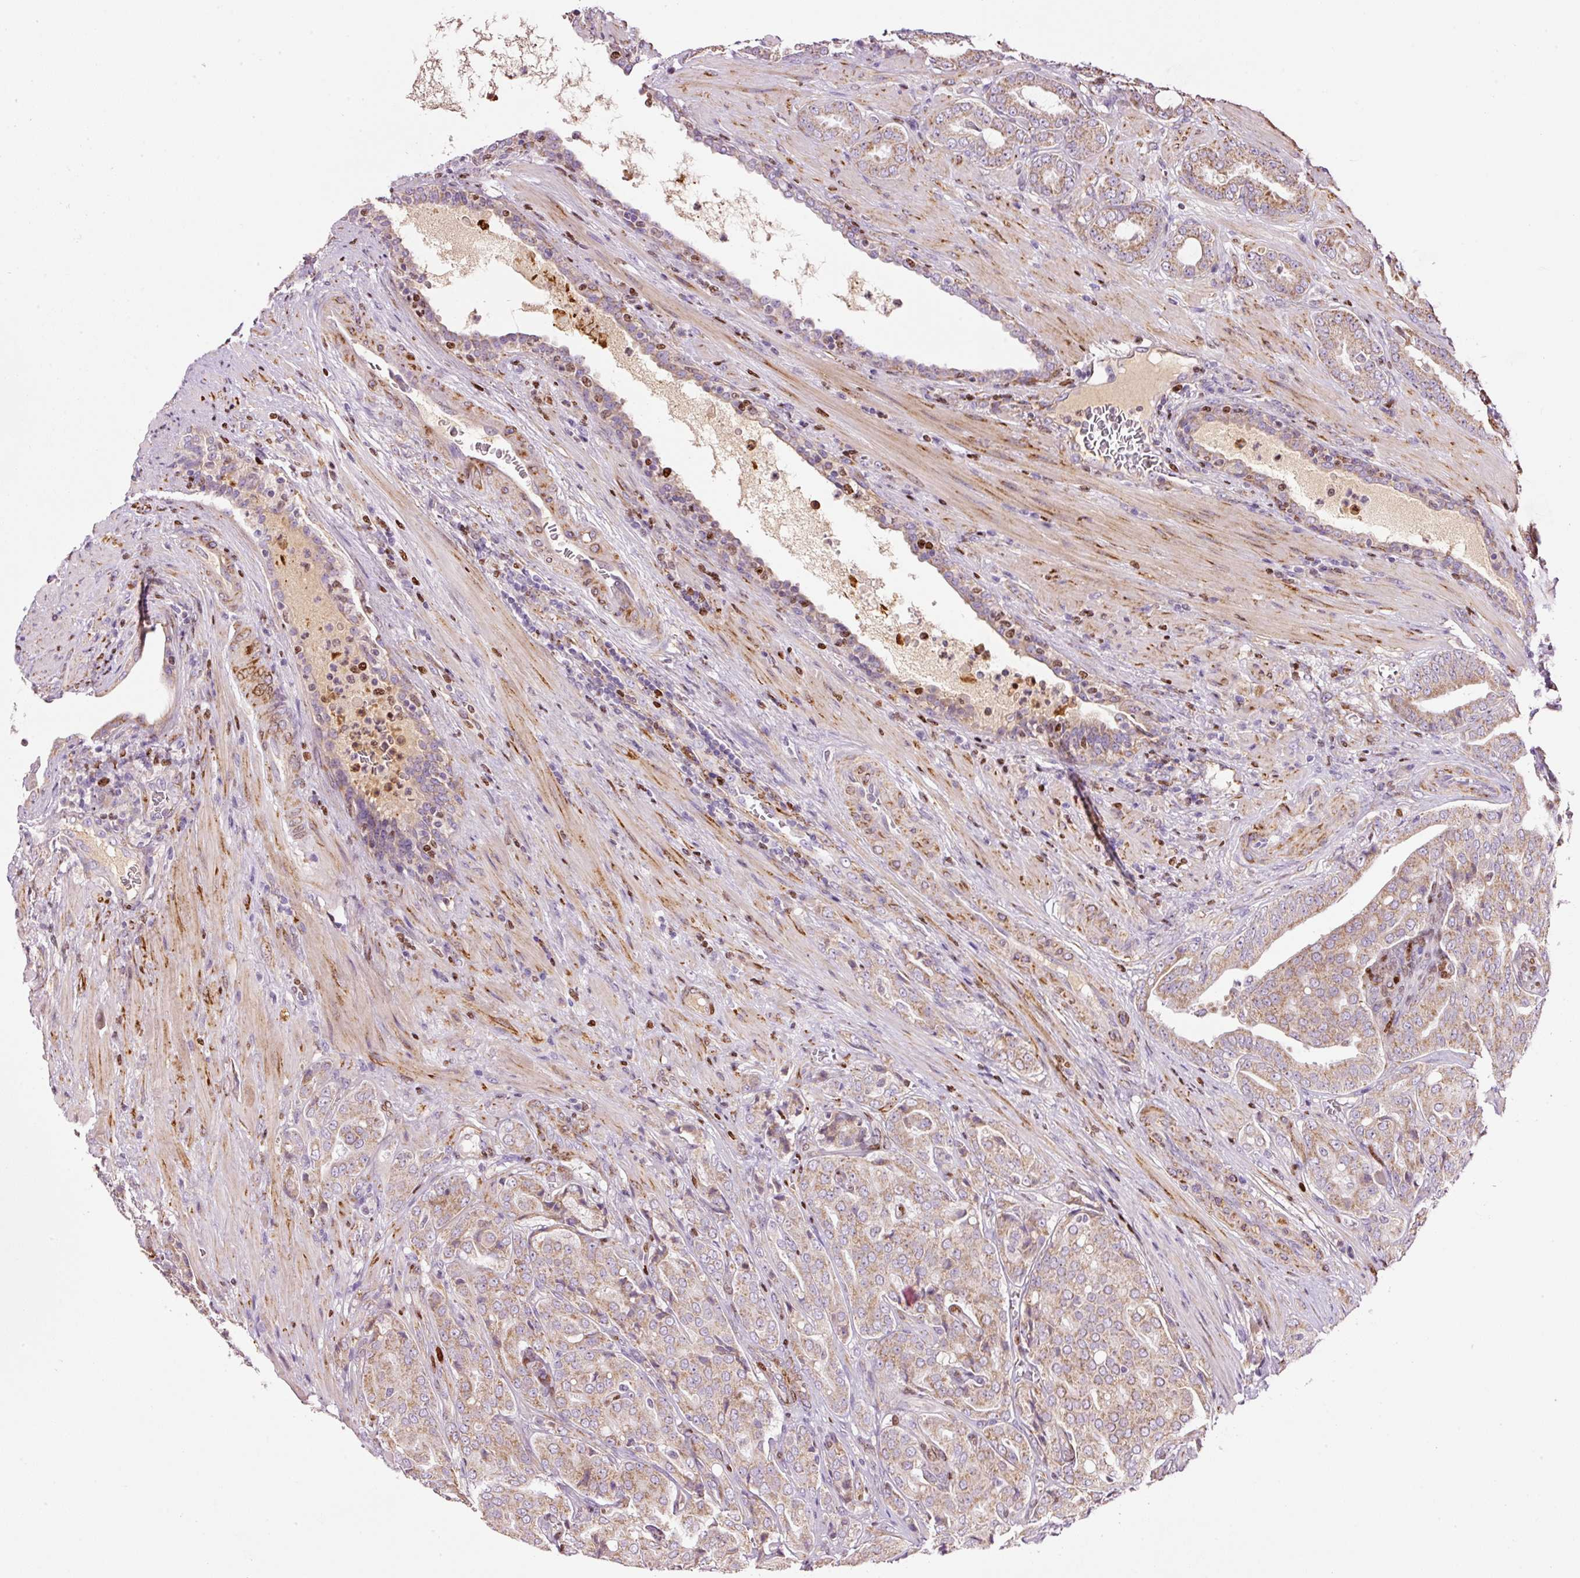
{"staining": {"intensity": "weak", "quantity": ">75%", "location": "cytoplasmic/membranous"}, "tissue": "prostate cancer", "cell_type": "Tumor cells", "image_type": "cancer", "snomed": [{"axis": "morphology", "description": "Adenocarcinoma, High grade"}, {"axis": "topography", "description": "Prostate"}], "caption": "The immunohistochemical stain labels weak cytoplasmic/membranous positivity in tumor cells of prostate cancer tissue.", "gene": "TMEM8B", "patient": {"sex": "male", "age": 68}}